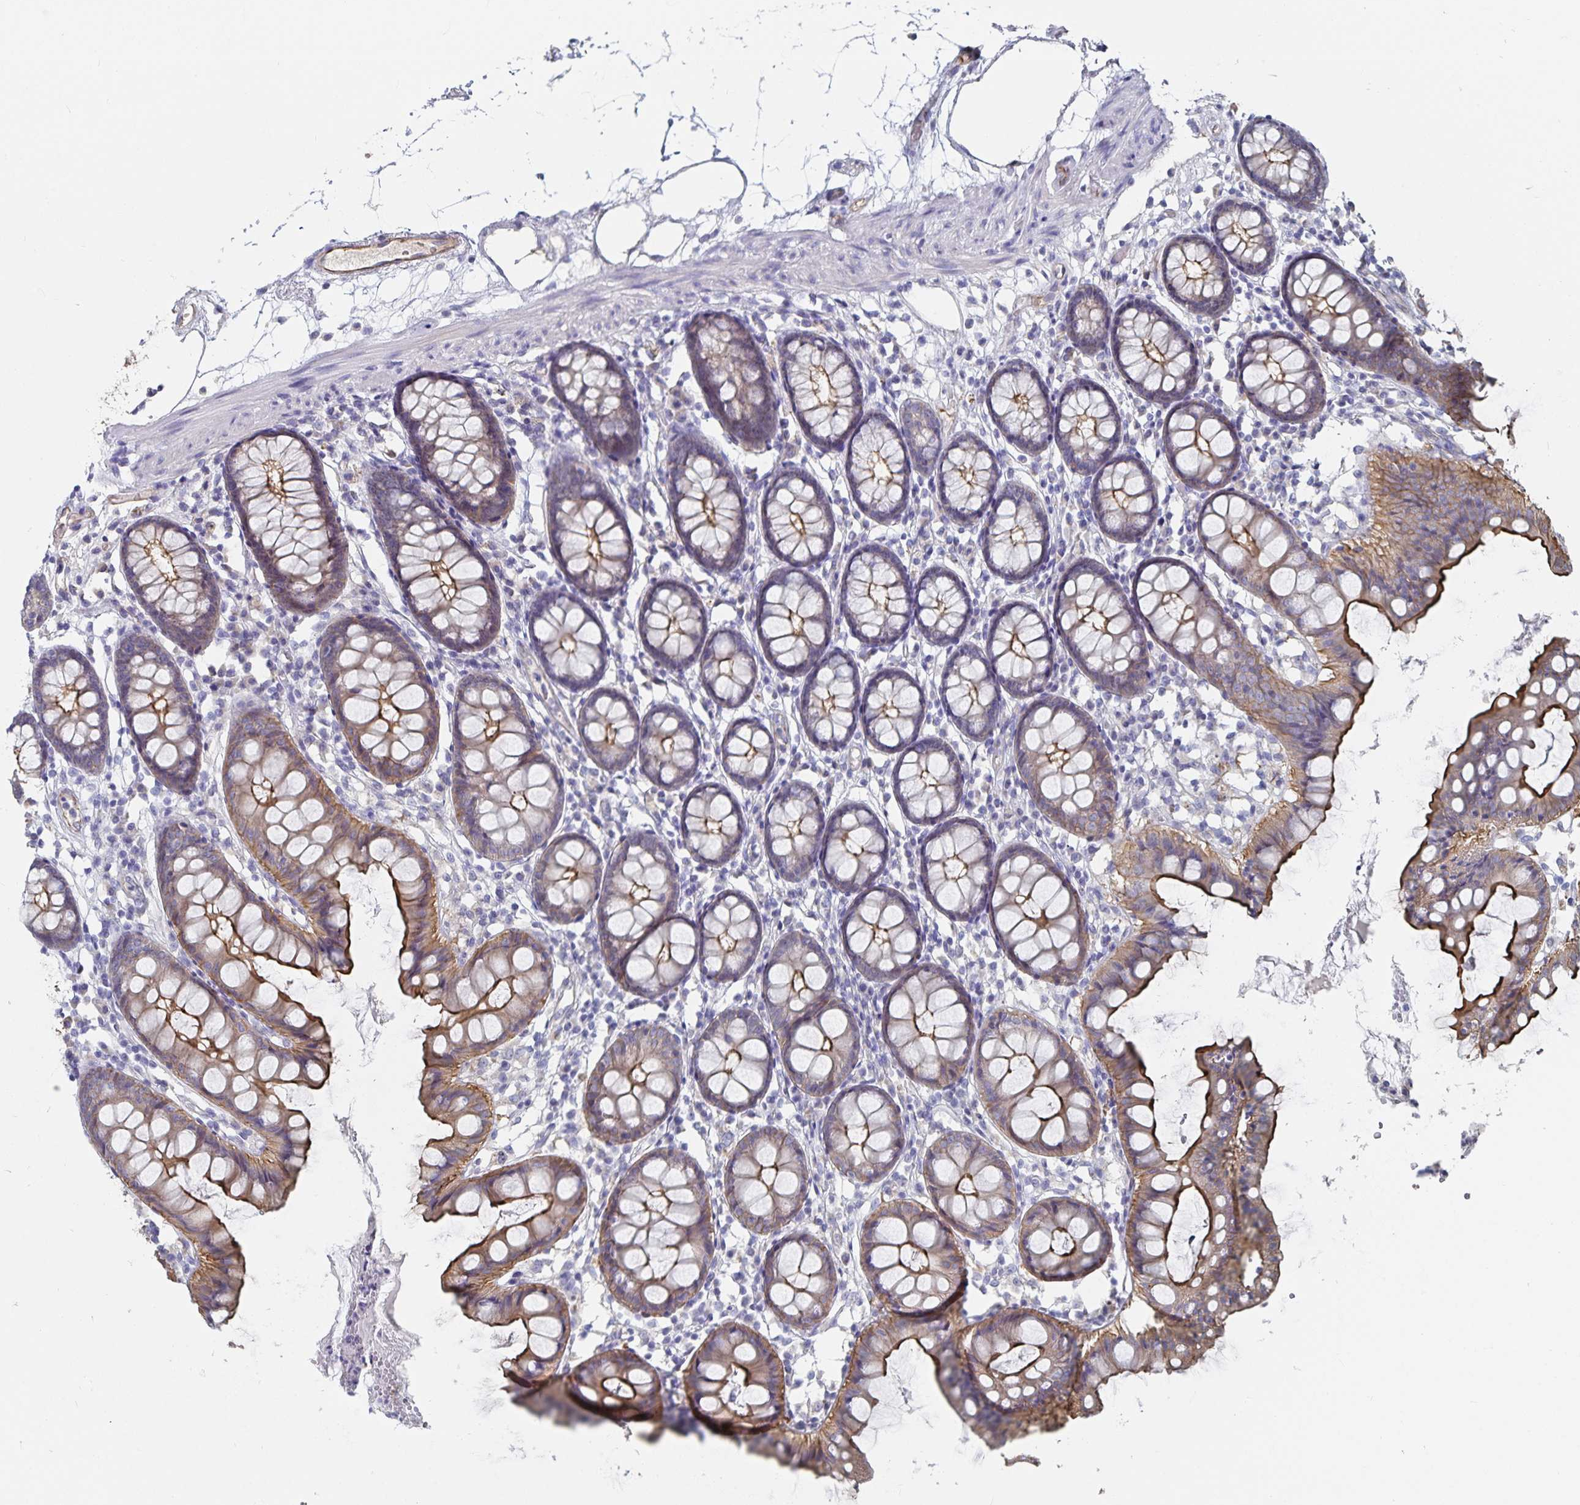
{"staining": {"intensity": "moderate", "quantity": ">75%", "location": "cytoplasmic/membranous"}, "tissue": "colon", "cell_type": "Endothelial cells", "image_type": "normal", "snomed": [{"axis": "morphology", "description": "Normal tissue, NOS"}, {"axis": "topography", "description": "Colon"}], "caption": "A high-resolution image shows immunohistochemistry staining of benign colon, which shows moderate cytoplasmic/membranous expression in approximately >75% of endothelial cells. (IHC, brightfield microscopy, high magnification).", "gene": "SSTR1", "patient": {"sex": "female", "age": 84}}